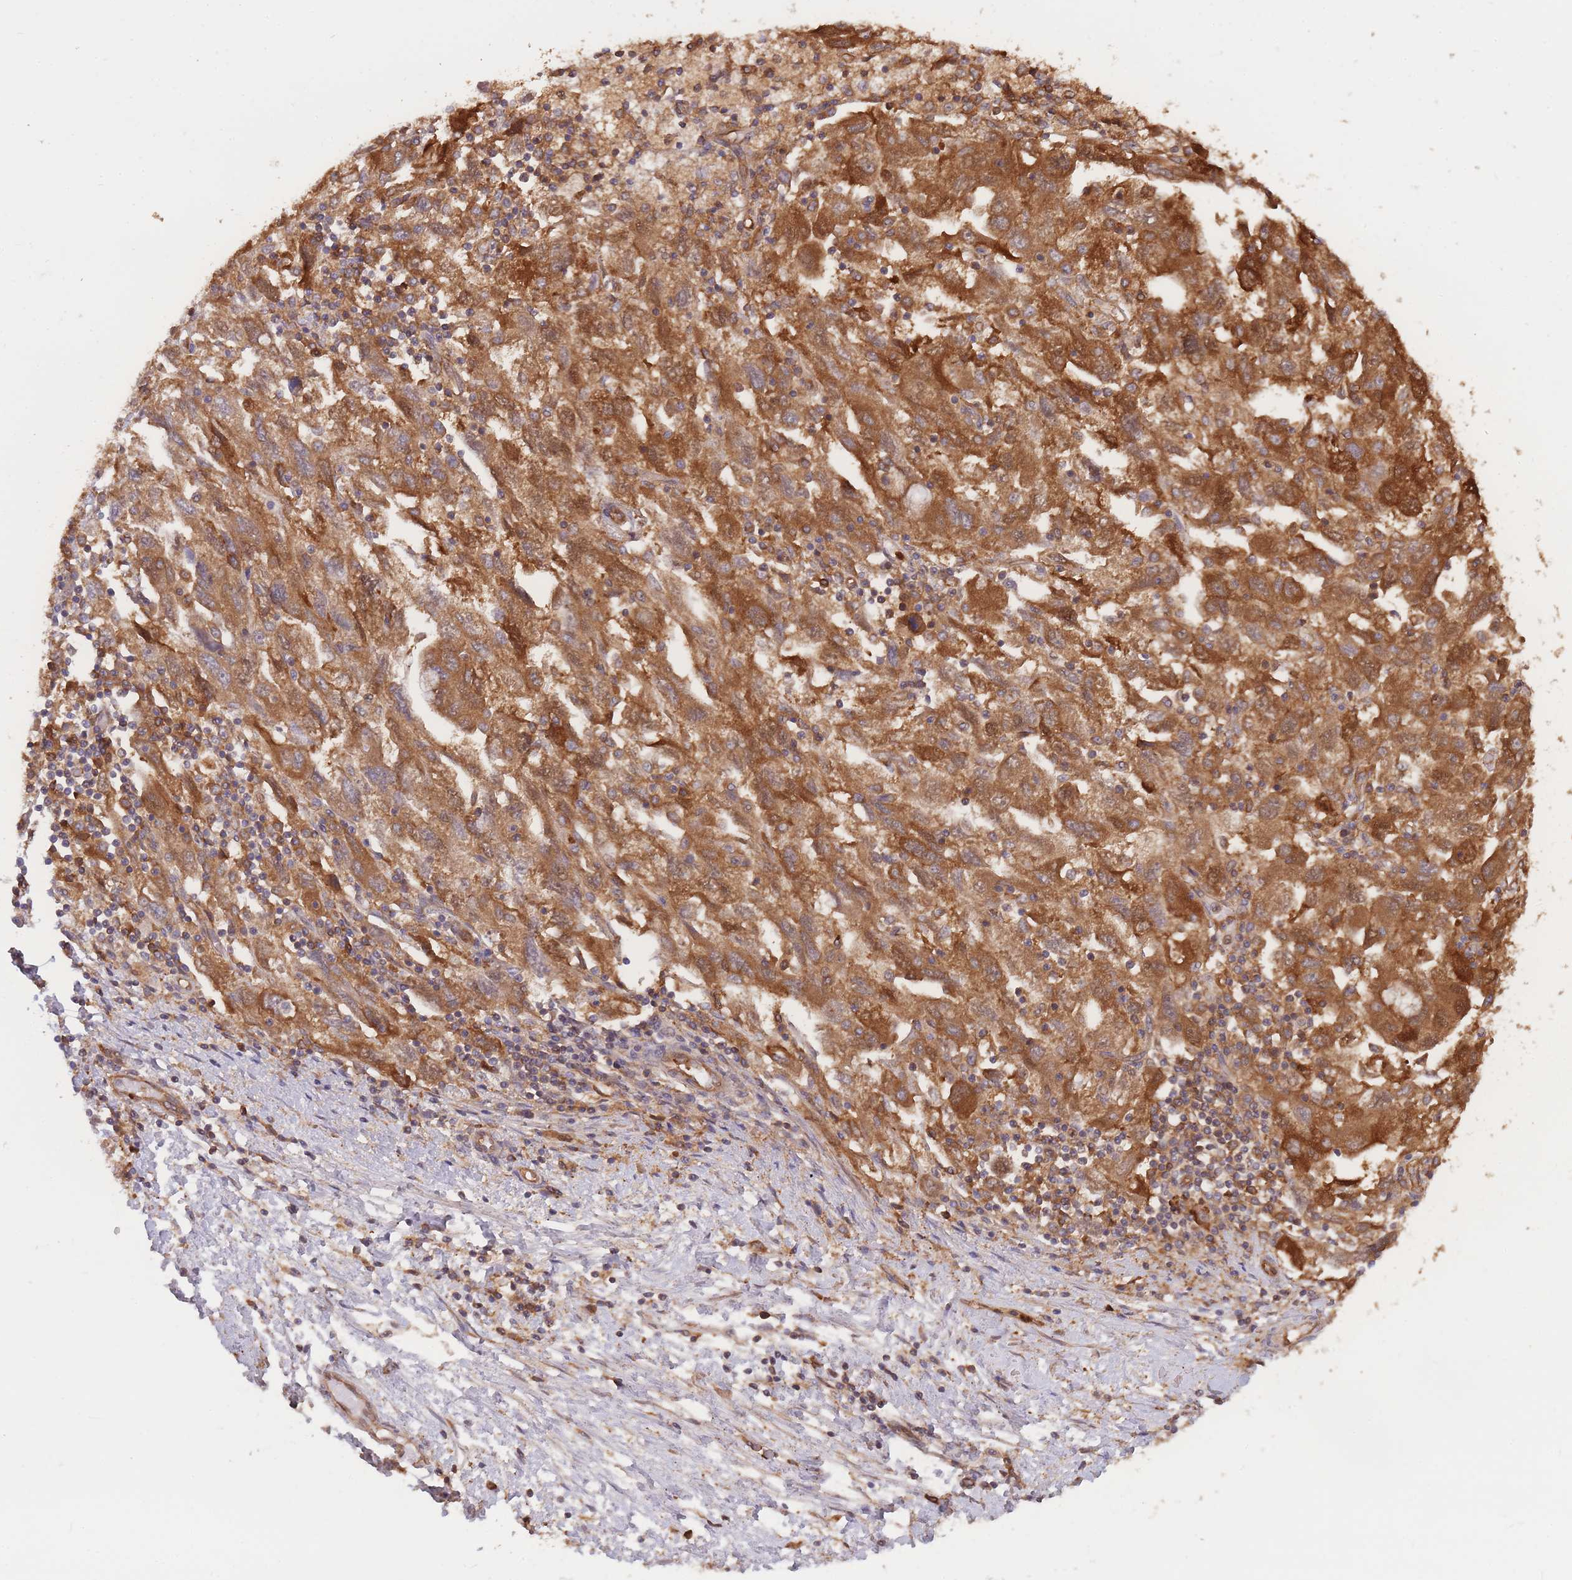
{"staining": {"intensity": "strong", "quantity": ">75%", "location": "cytoplasmic/membranous"}, "tissue": "ovarian cancer", "cell_type": "Tumor cells", "image_type": "cancer", "snomed": [{"axis": "morphology", "description": "Carcinoma, NOS"}, {"axis": "morphology", "description": "Cystadenocarcinoma, serous, NOS"}, {"axis": "topography", "description": "Ovary"}], "caption": "Immunohistochemical staining of ovarian cancer shows high levels of strong cytoplasmic/membranous staining in about >75% of tumor cells.", "gene": "SLC4A9", "patient": {"sex": "female", "age": 69}}